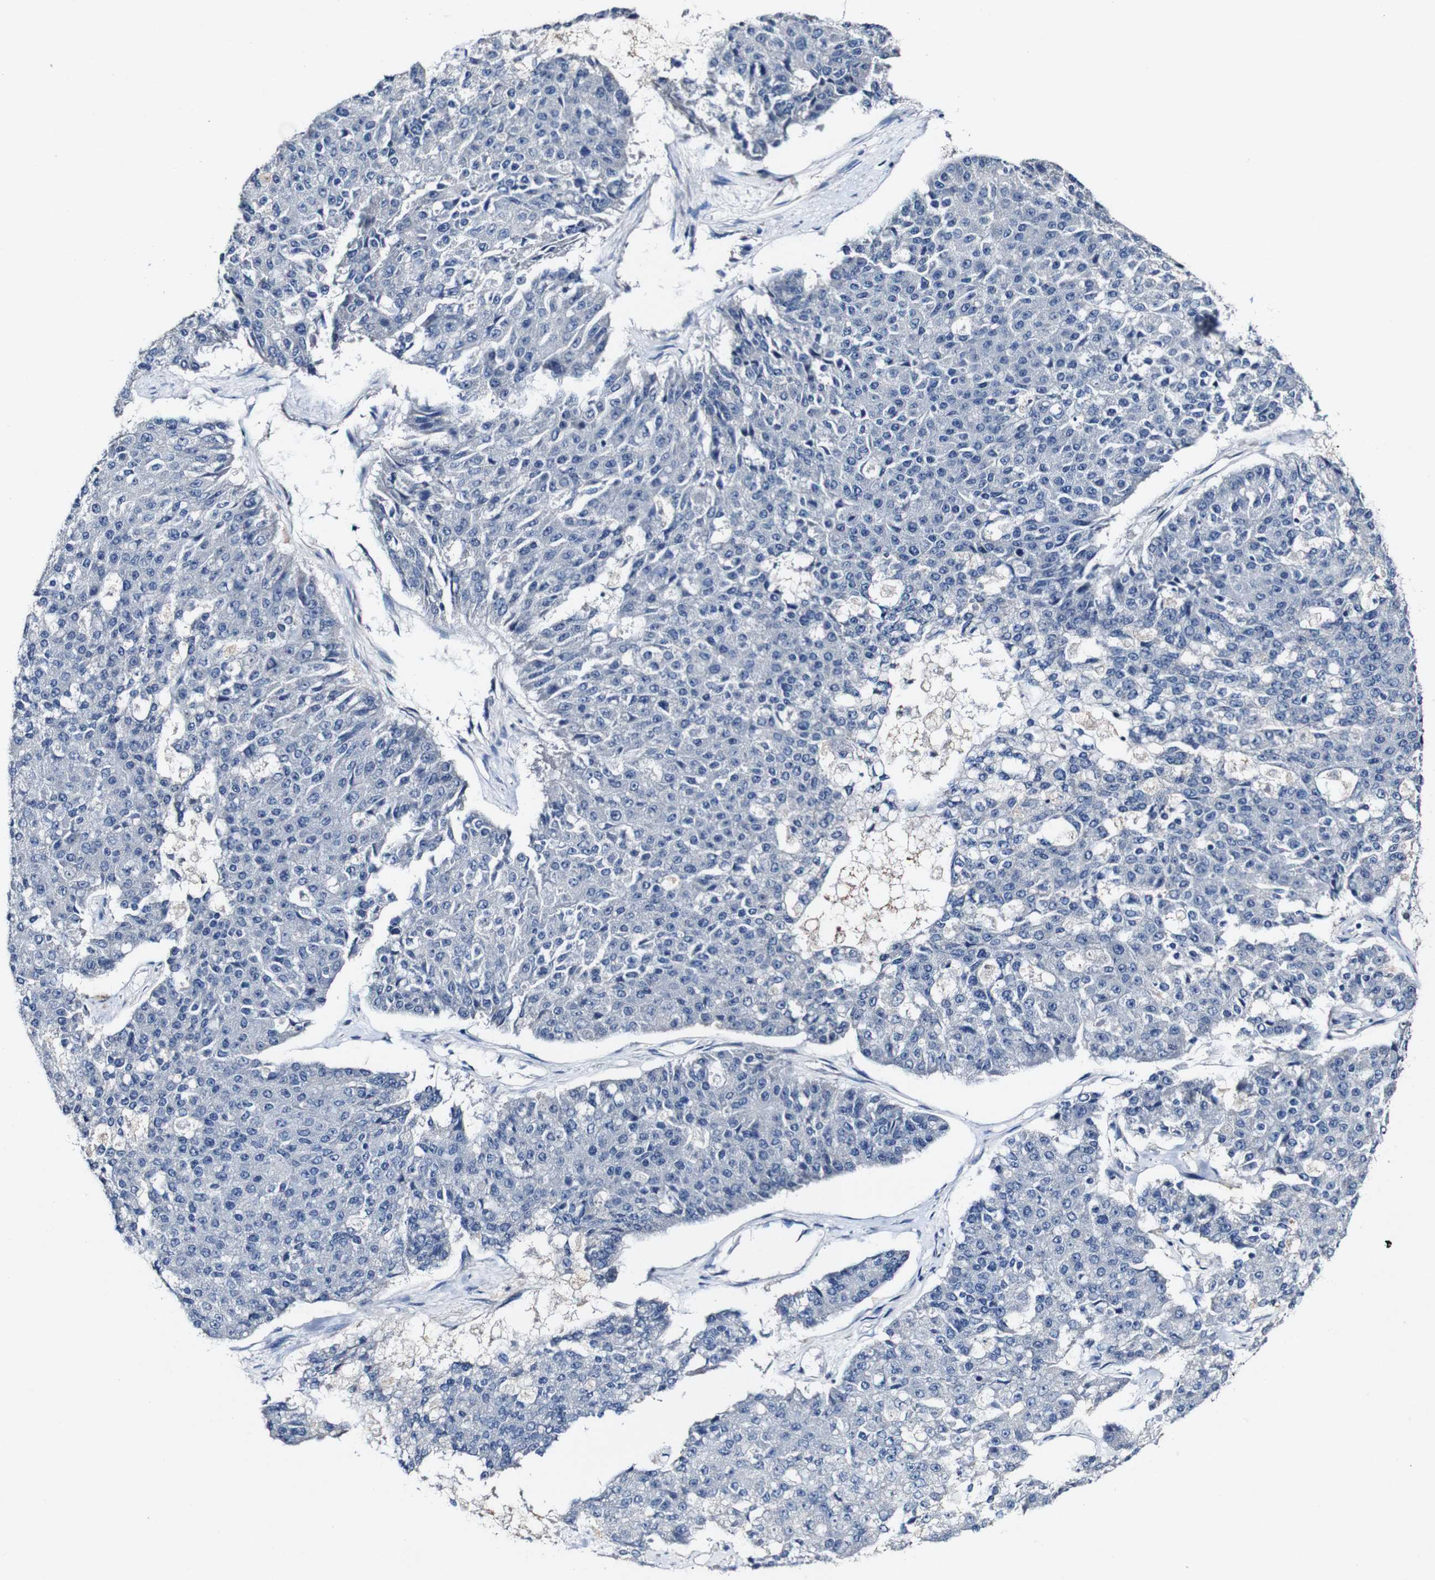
{"staining": {"intensity": "negative", "quantity": "none", "location": "none"}, "tissue": "pancreatic cancer", "cell_type": "Tumor cells", "image_type": "cancer", "snomed": [{"axis": "morphology", "description": "Adenocarcinoma, NOS"}, {"axis": "topography", "description": "Pancreas"}], "caption": "The IHC micrograph has no significant staining in tumor cells of pancreatic cancer (adenocarcinoma) tissue.", "gene": "GRAMD1A", "patient": {"sex": "male", "age": 50}}